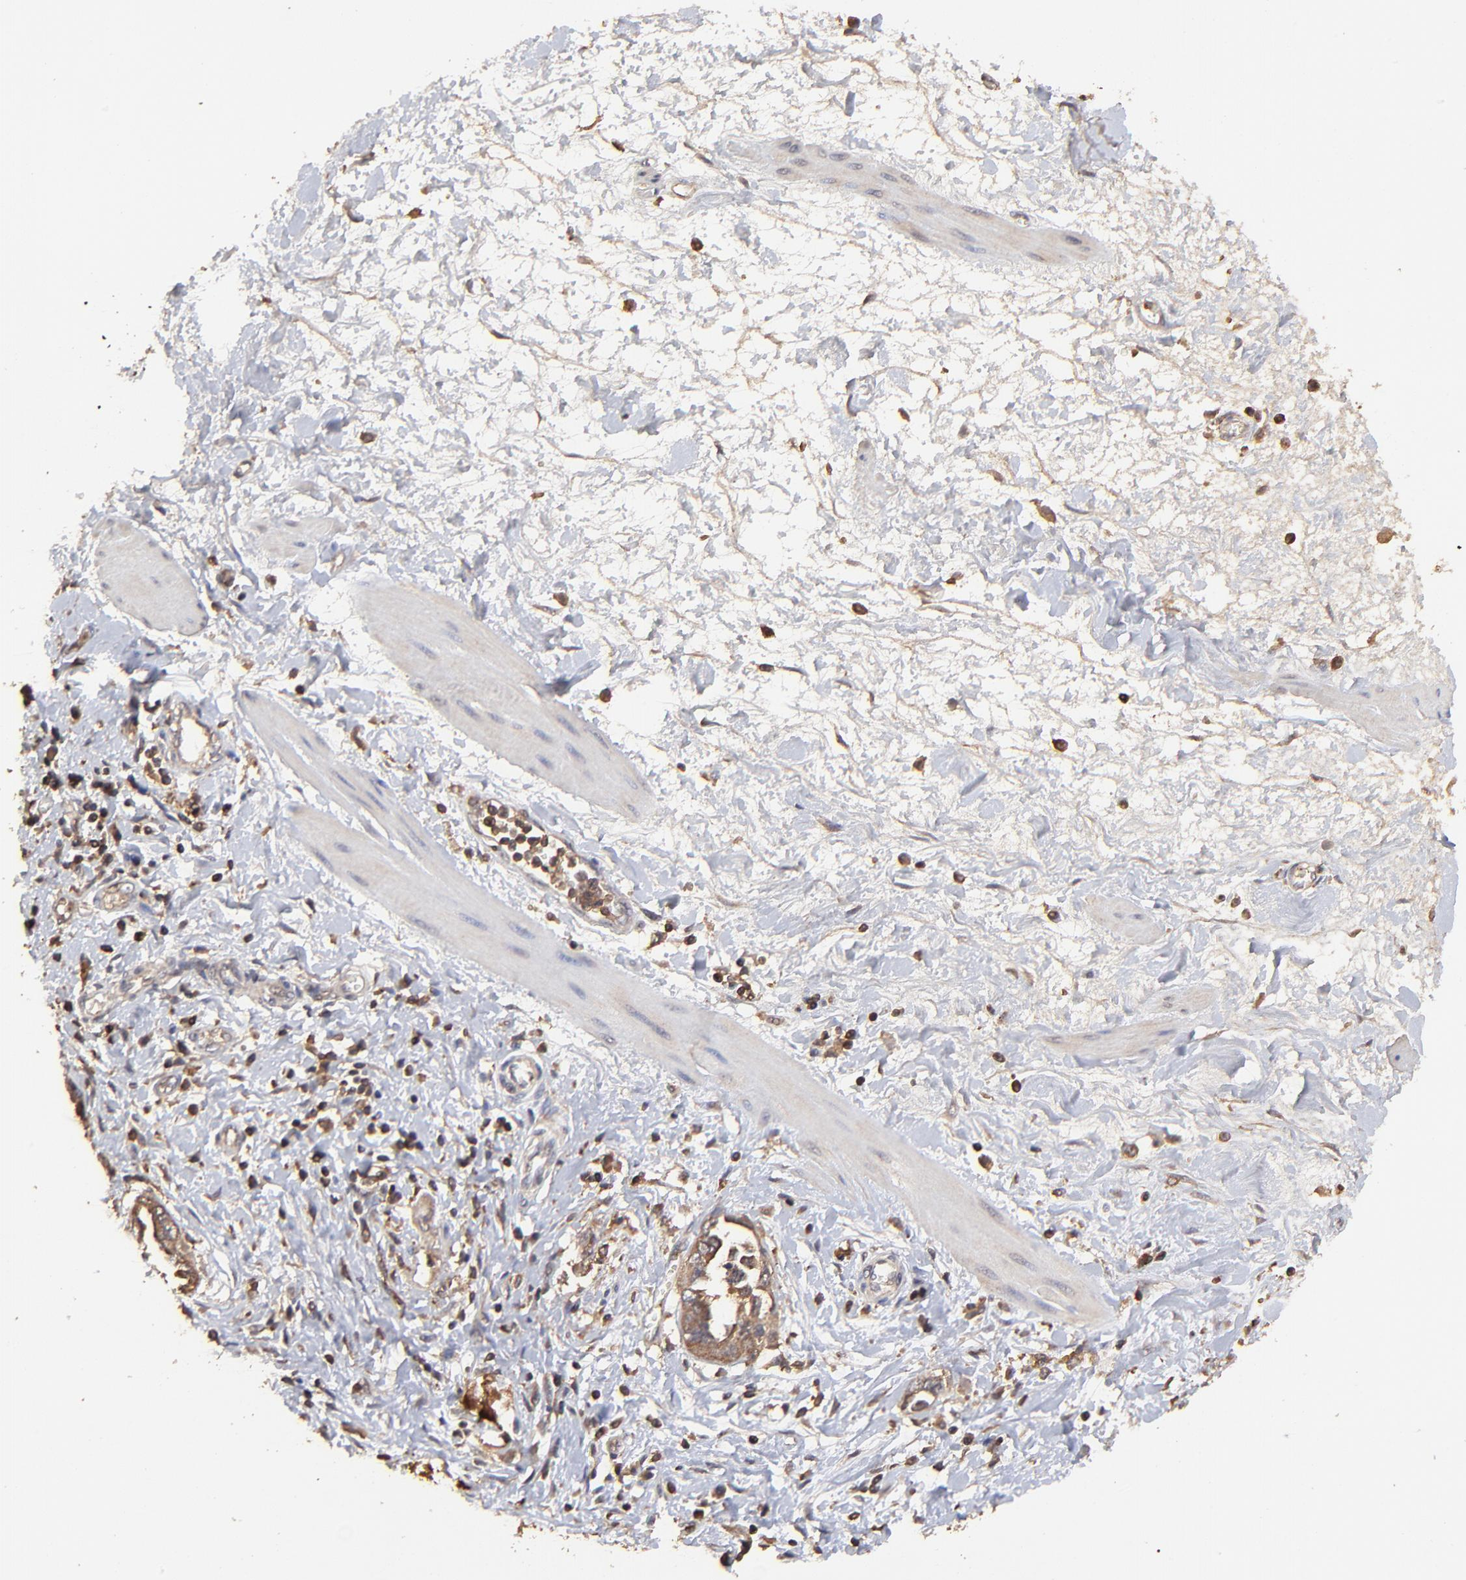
{"staining": {"intensity": "strong", "quantity": ">75%", "location": "cytoplasmic/membranous,nuclear"}, "tissue": "ovarian cancer", "cell_type": "Tumor cells", "image_type": "cancer", "snomed": [{"axis": "morphology", "description": "Cystadenocarcinoma, serous, NOS"}, {"axis": "topography", "description": "Ovary"}], "caption": "Immunohistochemistry histopathology image of neoplastic tissue: human ovarian cancer stained using immunohistochemistry reveals high levels of strong protein expression localized specifically in the cytoplasmic/membranous and nuclear of tumor cells, appearing as a cytoplasmic/membranous and nuclear brown color.", "gene": "STON2", "patient": {"sex": "female", "age": 63}}